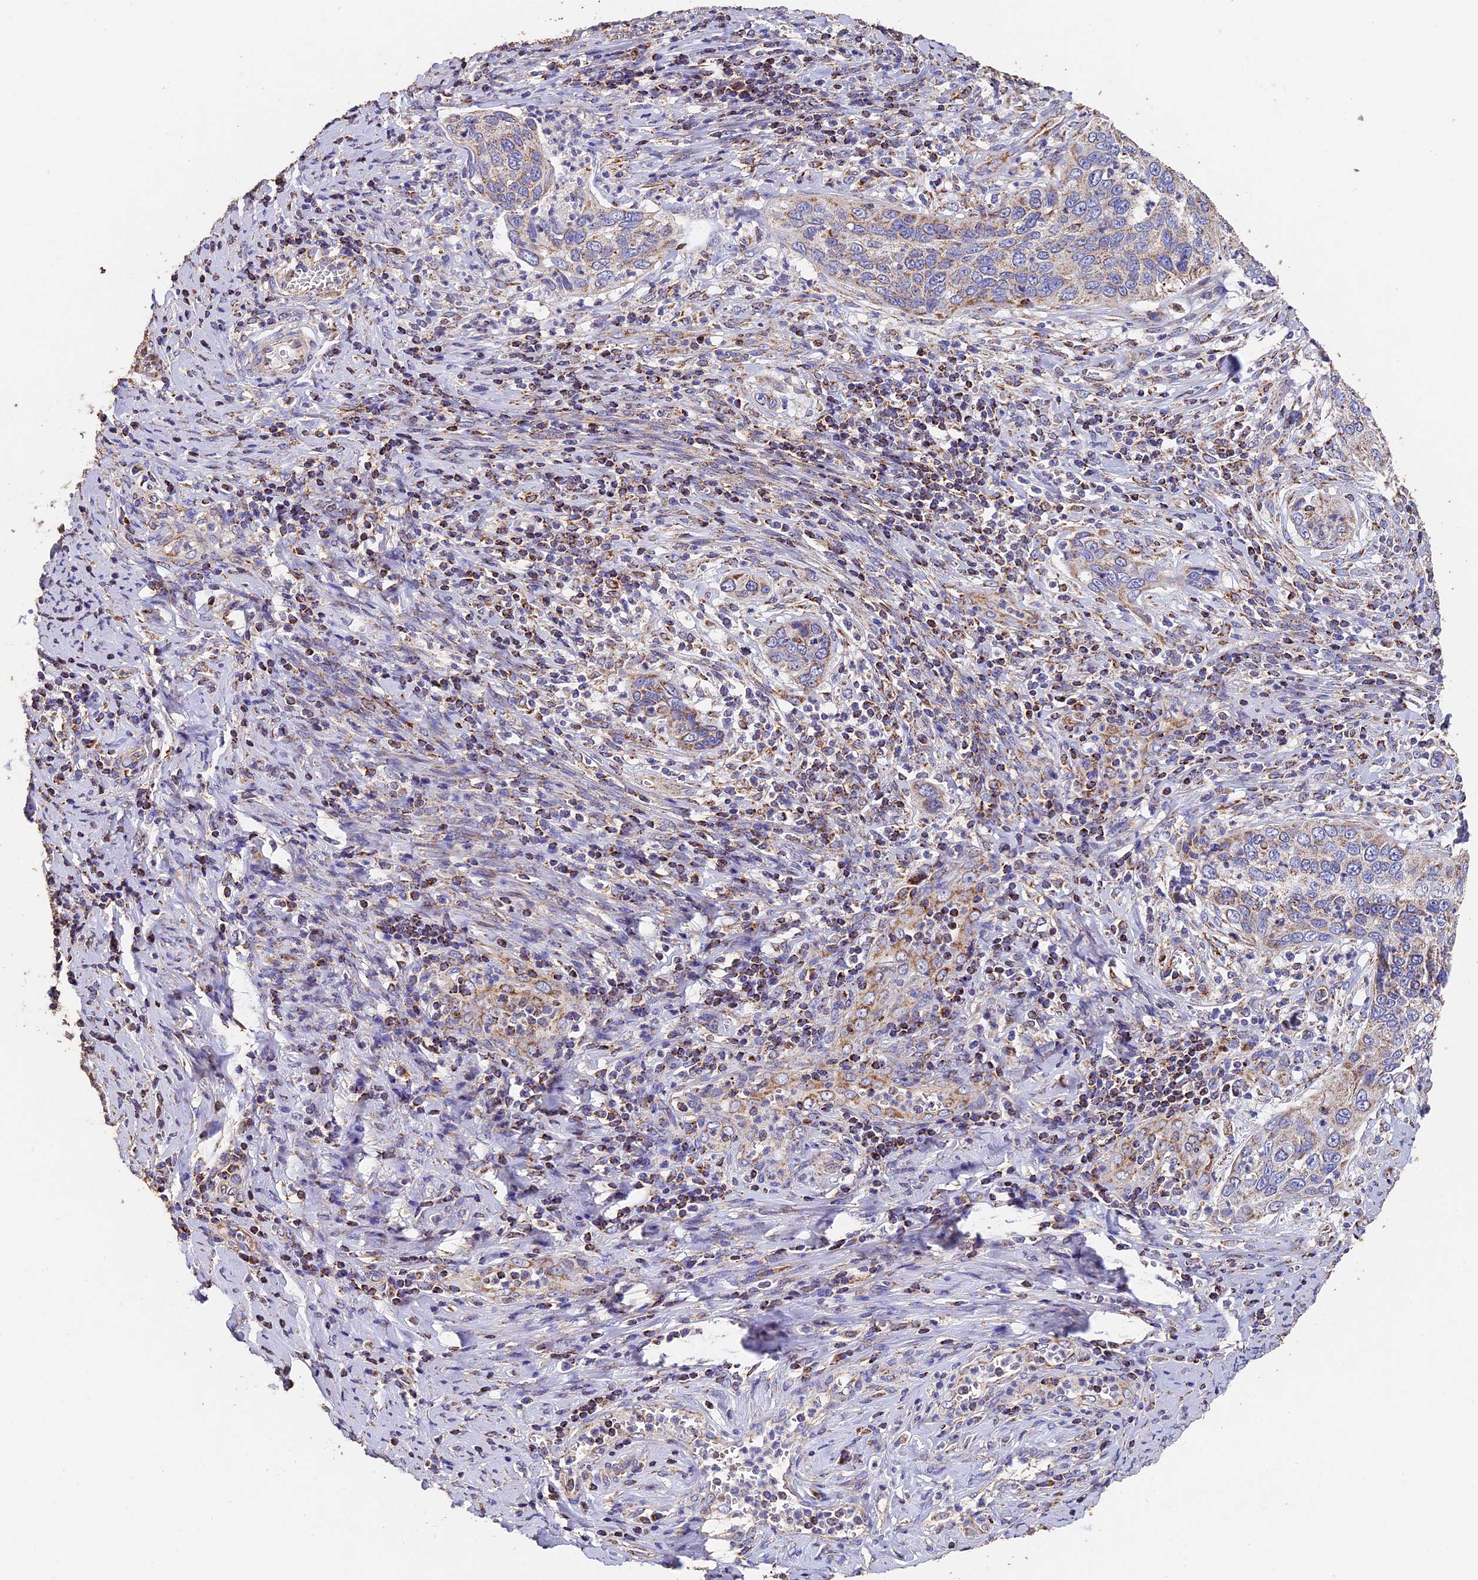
{"staining": {"intensity": "moderate", "quantity": "25%-75%", "location": "cytoplasmic/membranous"}, "tissue": "cervical cancer", "cell_type": "Tumor cells", "image_type": "cancer", "snomed": [{"axis": "morphology", "description": "Squamous cell carcinoma, NOS"}, {"axis": "topography", "description": "Cervix"}], "caption": "Protein staining displays moderate cytoplasmic/membranous positivity in approximately 25%-75% of tumor cells in cervical squamous cell carcinoma.", "gene": "ADAT1", "patient": {"sex": "female", "age": 53}}